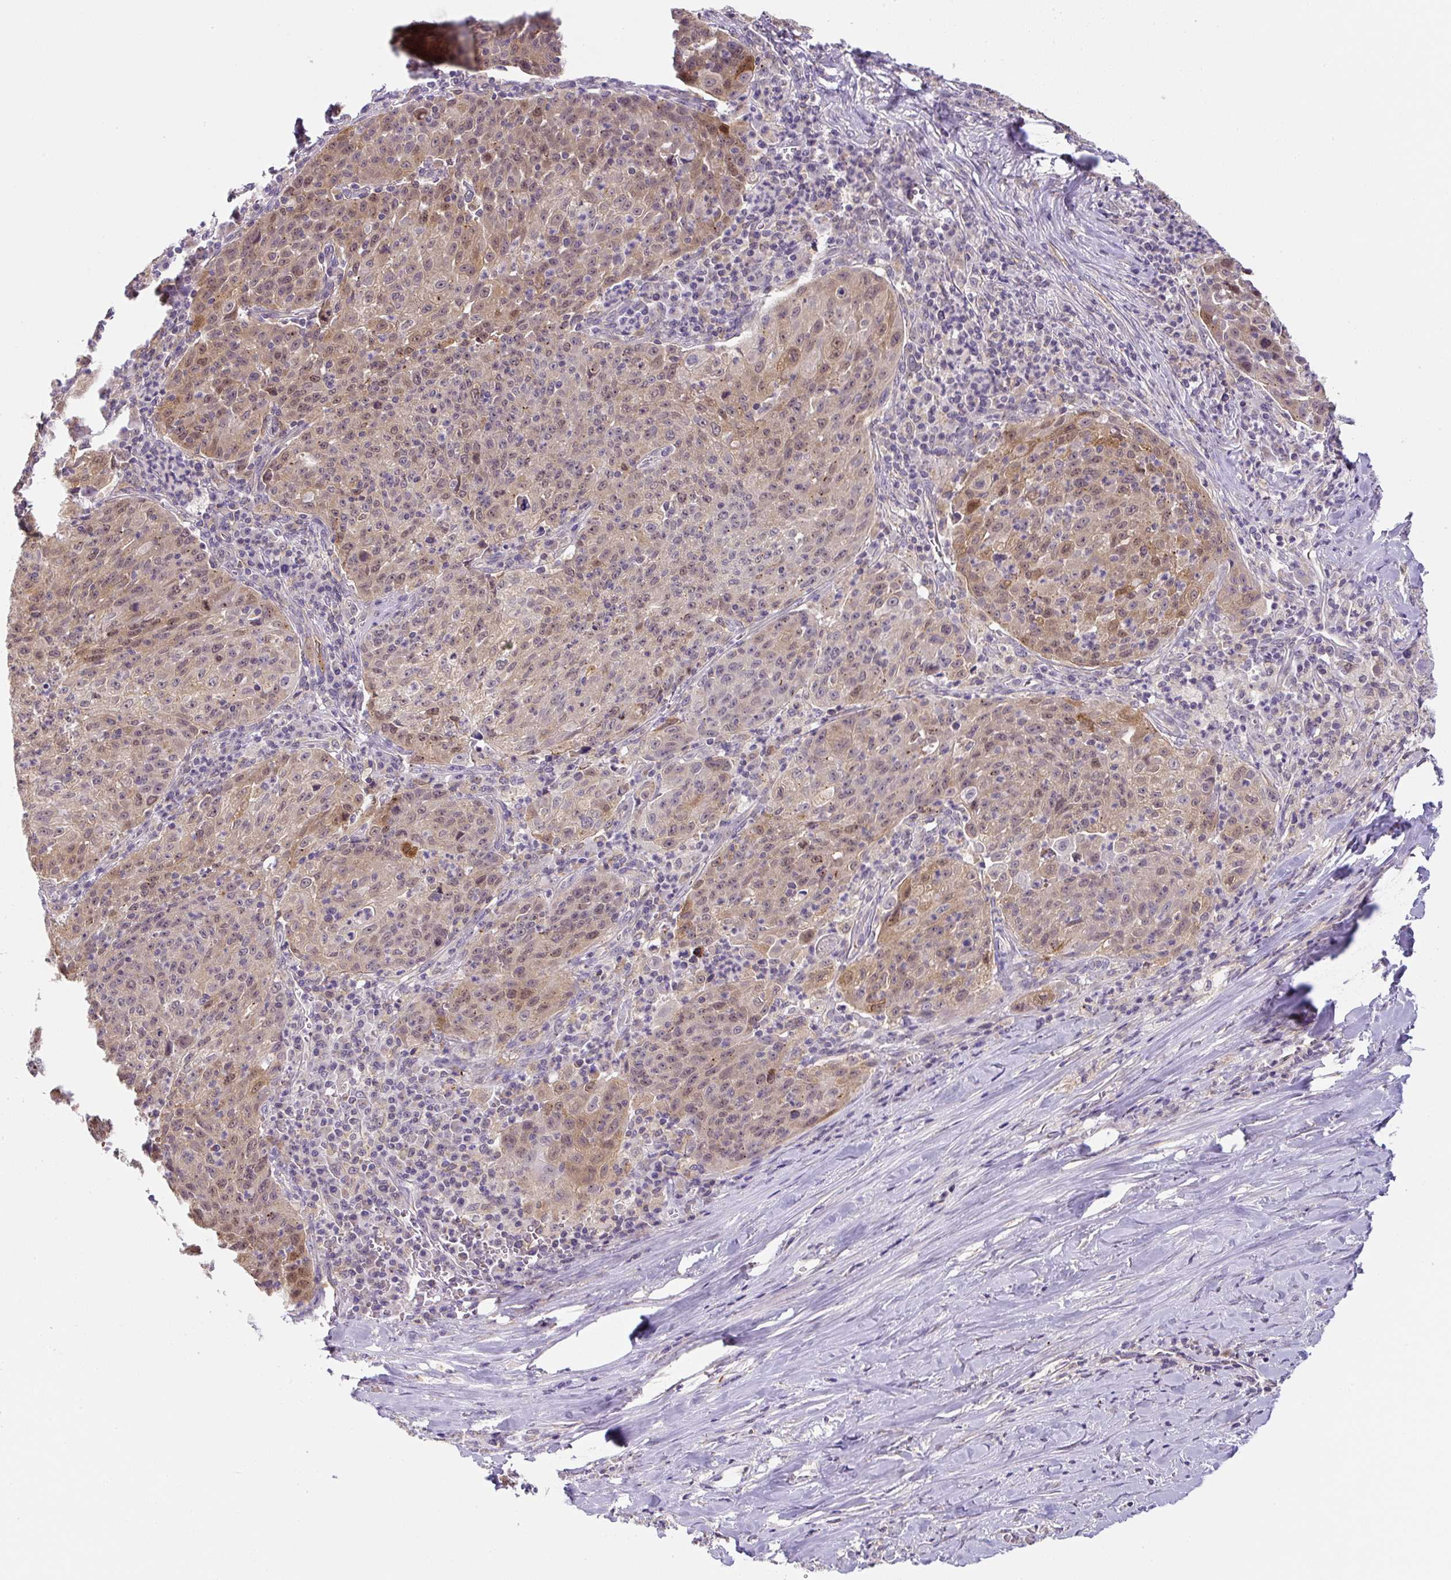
{"staining": {"intensity": "moderate", "quantity": "25%-75%", "location": "cytoplasmic/membranous,nuclear"}, "tissue": "lung cancer", "cell_type": "Tumor cells", "image_type": "cancer", "snomed": [{"axis": "morphology", "description": "Squamous cell carcinoma, NOS"}, {"axis": "morphology", "description": "Squamous cell carcinoma, metastatic, NOS"}, {"axis": "topography", "description": "Bronchus"}, {"axis": "topography", "description": "Lung"}], "caption": "Lung cancer stained for a protein (brown) demonstrates moderate cytoplasmic/membranous and nuclear positive expression in about 25%-75% of tumor cells.", "gene": "PLA2G4A", "patient": {"sex": "male", "age": 62}}